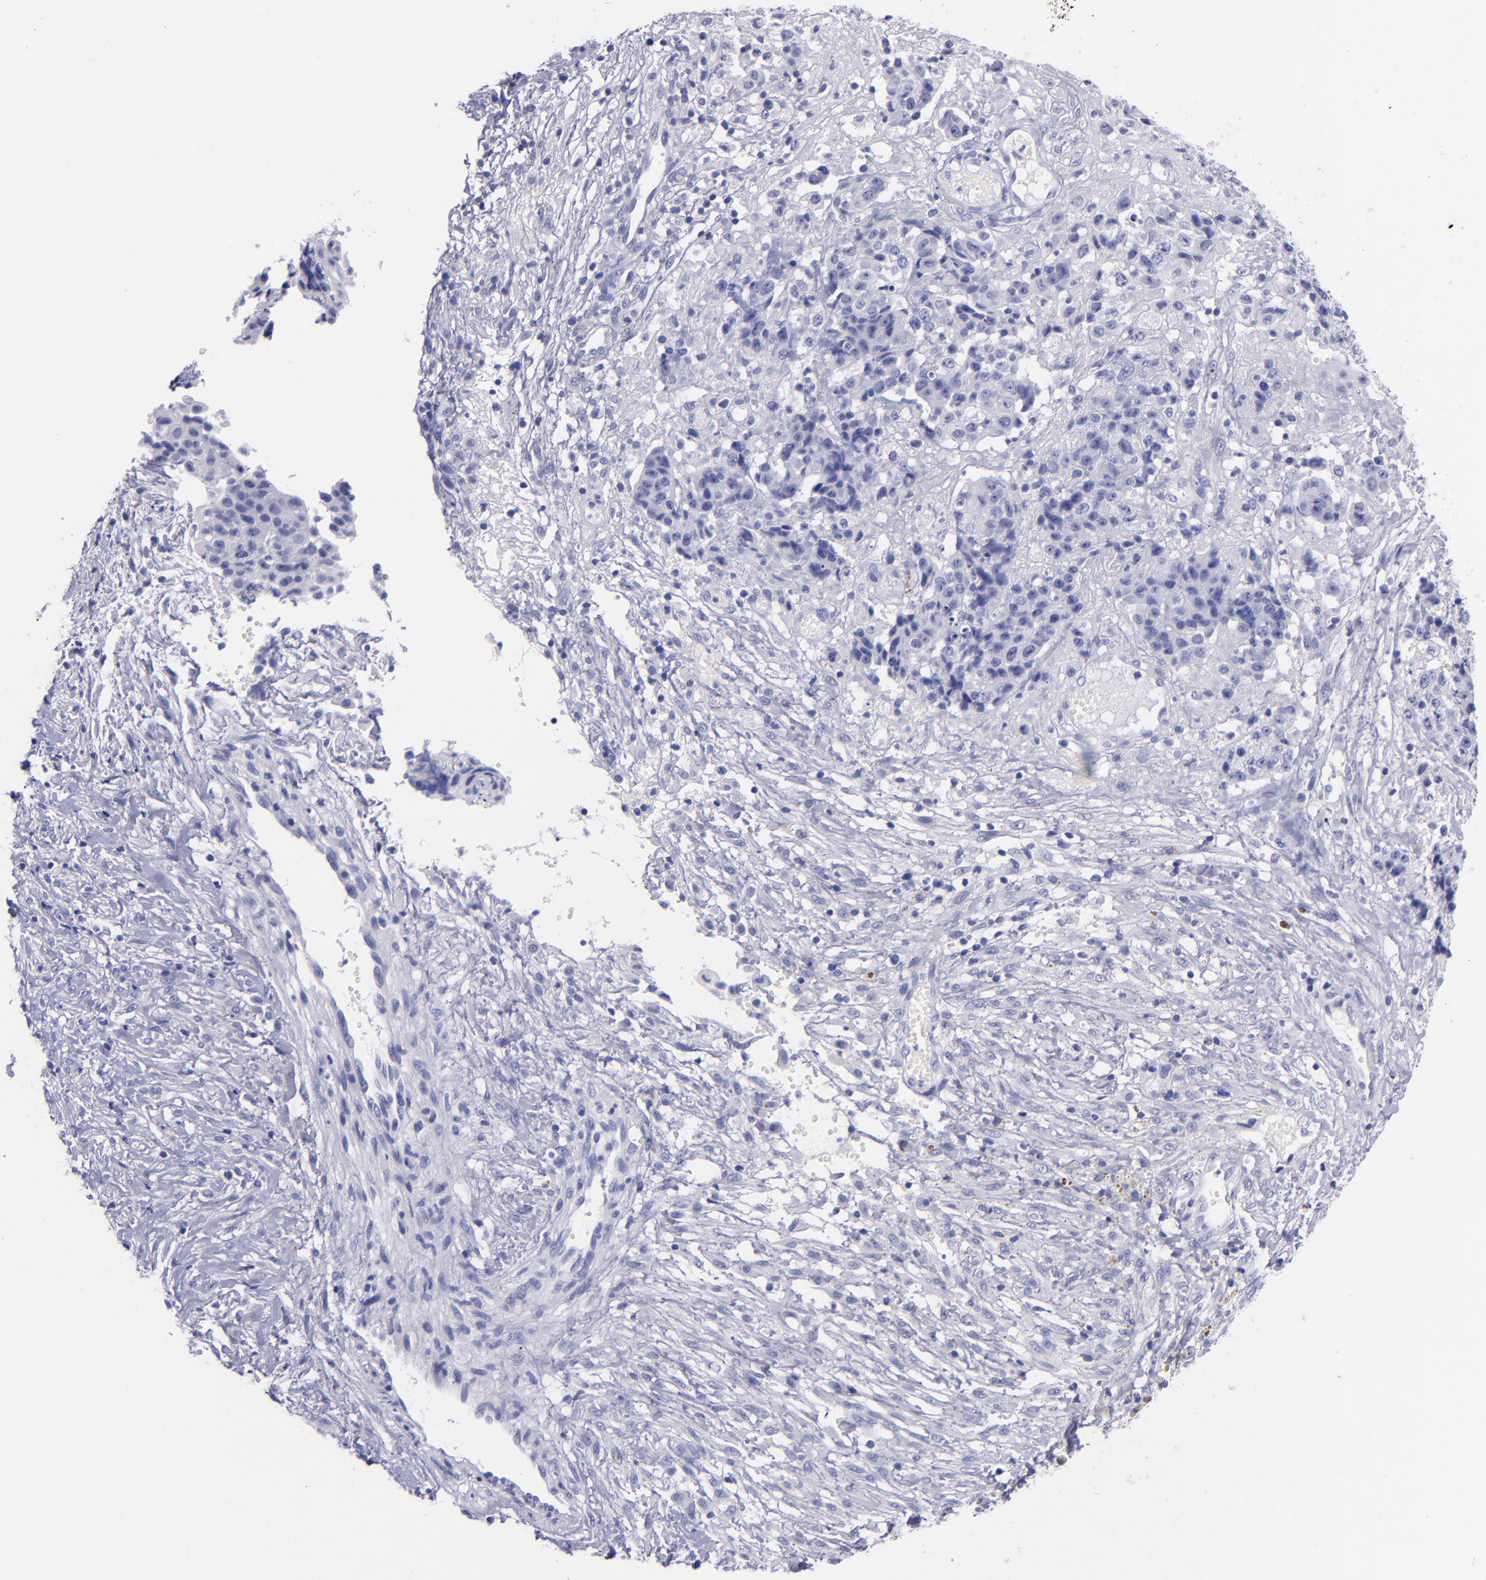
{"staining": {"intensity": "negative", "quantity": "none", "location": "none"}, "tissue": "ovarian cancer", "cell_type": "Tumor cells", "image_type": "cancer", "snomed": [{"axis": "morphology", "description": "Carcinoma, endometroid"}, {"axis": "topography", "description": "Ovary"}], "caption": "Endometroid carcinoma (ovarian) was stained to show a protein in brown. There is no significant staining in tumor cells.", "gene": "SV2A", "patient": {"sex": "female", "age": 42}}